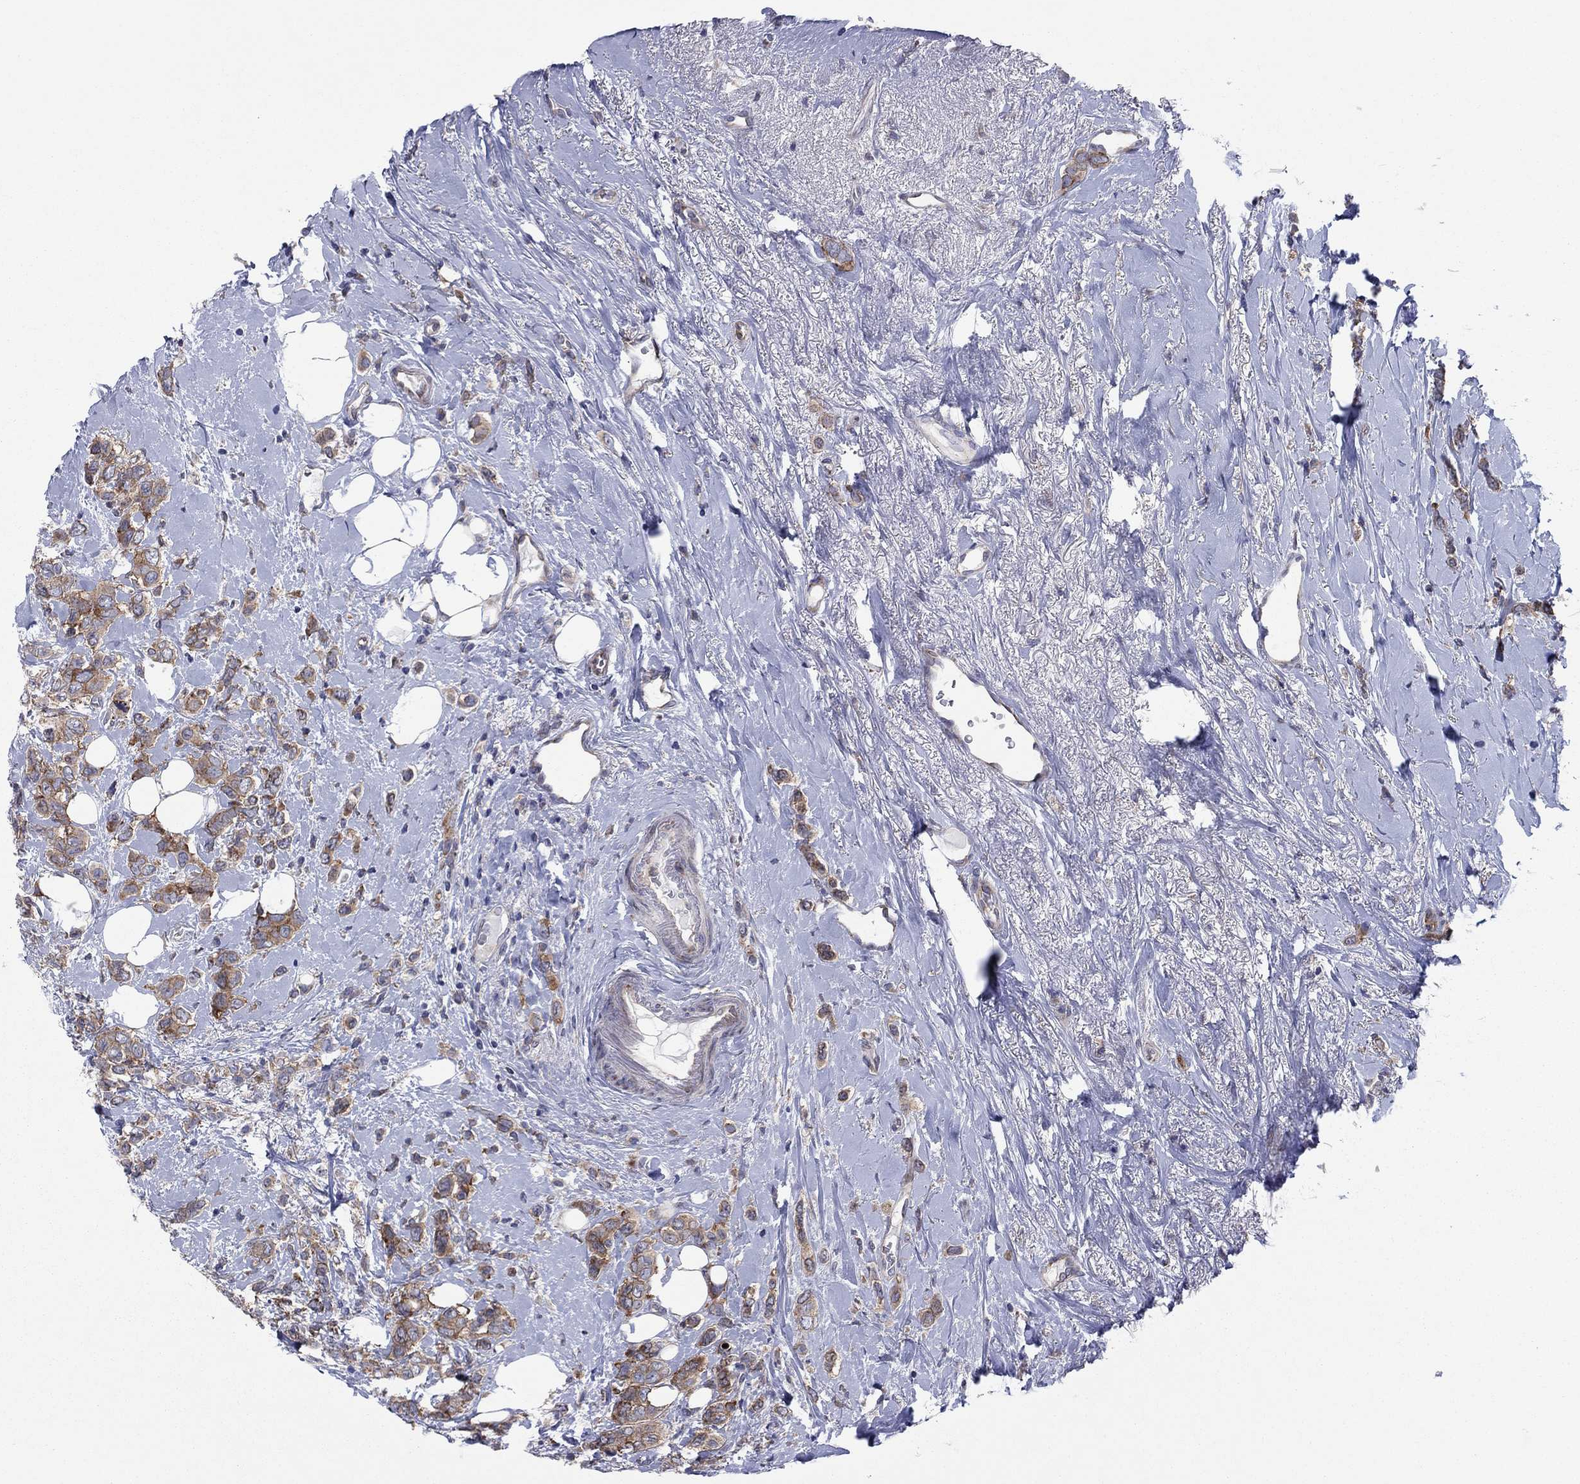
{"staining": {"intensity": "moderate", "quantity": ">75%", "location": "cytoplasmic/membranous"}, "tissue": "breast cancer", "cell_type": "Tumor cells", "image_type": "cancer", "snomed": [{"axis": "morphology", "description": "Lobular carcinoma"}, {"axis": "topography", "description": "Breast"}], "caption": "This histopathology image displays IHC staining of breast lobular carcinoma, with medium moderate cytoplasmic/membranous expression in approximately >75% of tumor cells.", "gene": "GPR155", "patient": {"sex": "female", "age": 66}}